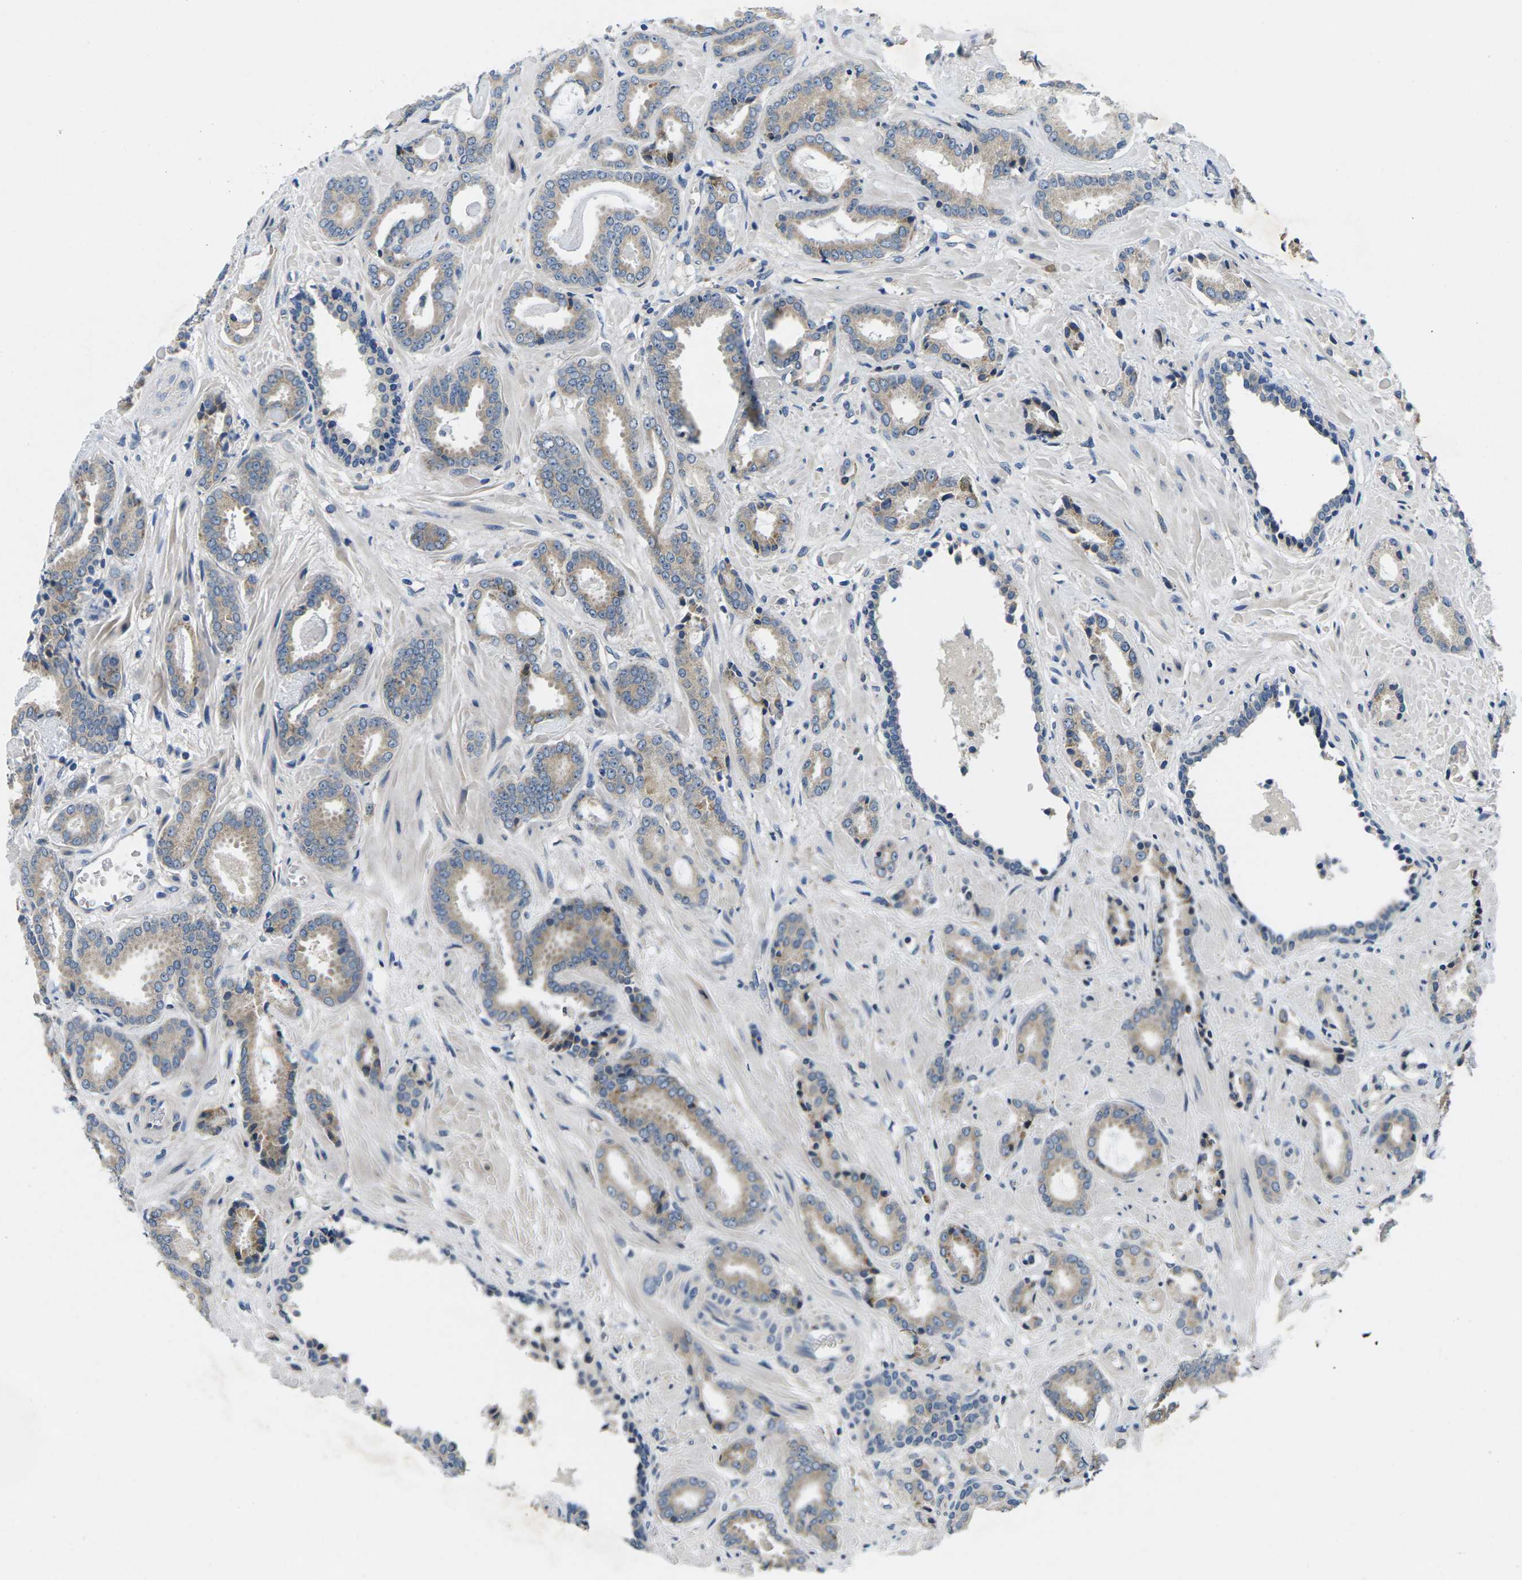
{"staining": {"intensity": "weak", "quantity": "25%-75%", "location": "cytoplasmic/membranous"}, "tissue": "prostate cancer", "cell_type": "Tumor cells", "image_type": "cancer", "snomed": [{"axis": "morphology", "description": "Adenocarcinoma, Low grade"}, {"axis": "topography", "description": "Prostate"}], "caption": "Prostate cancer (low-grade adenocarcinoma) tissue demonstrates weak cytoplasmic/membranous staining in about 25%-75% of tumor cells, visualized by immunohistochemistry.", "gene": "ERGIC3", "patient": {"sex": "male", "age": 53}}